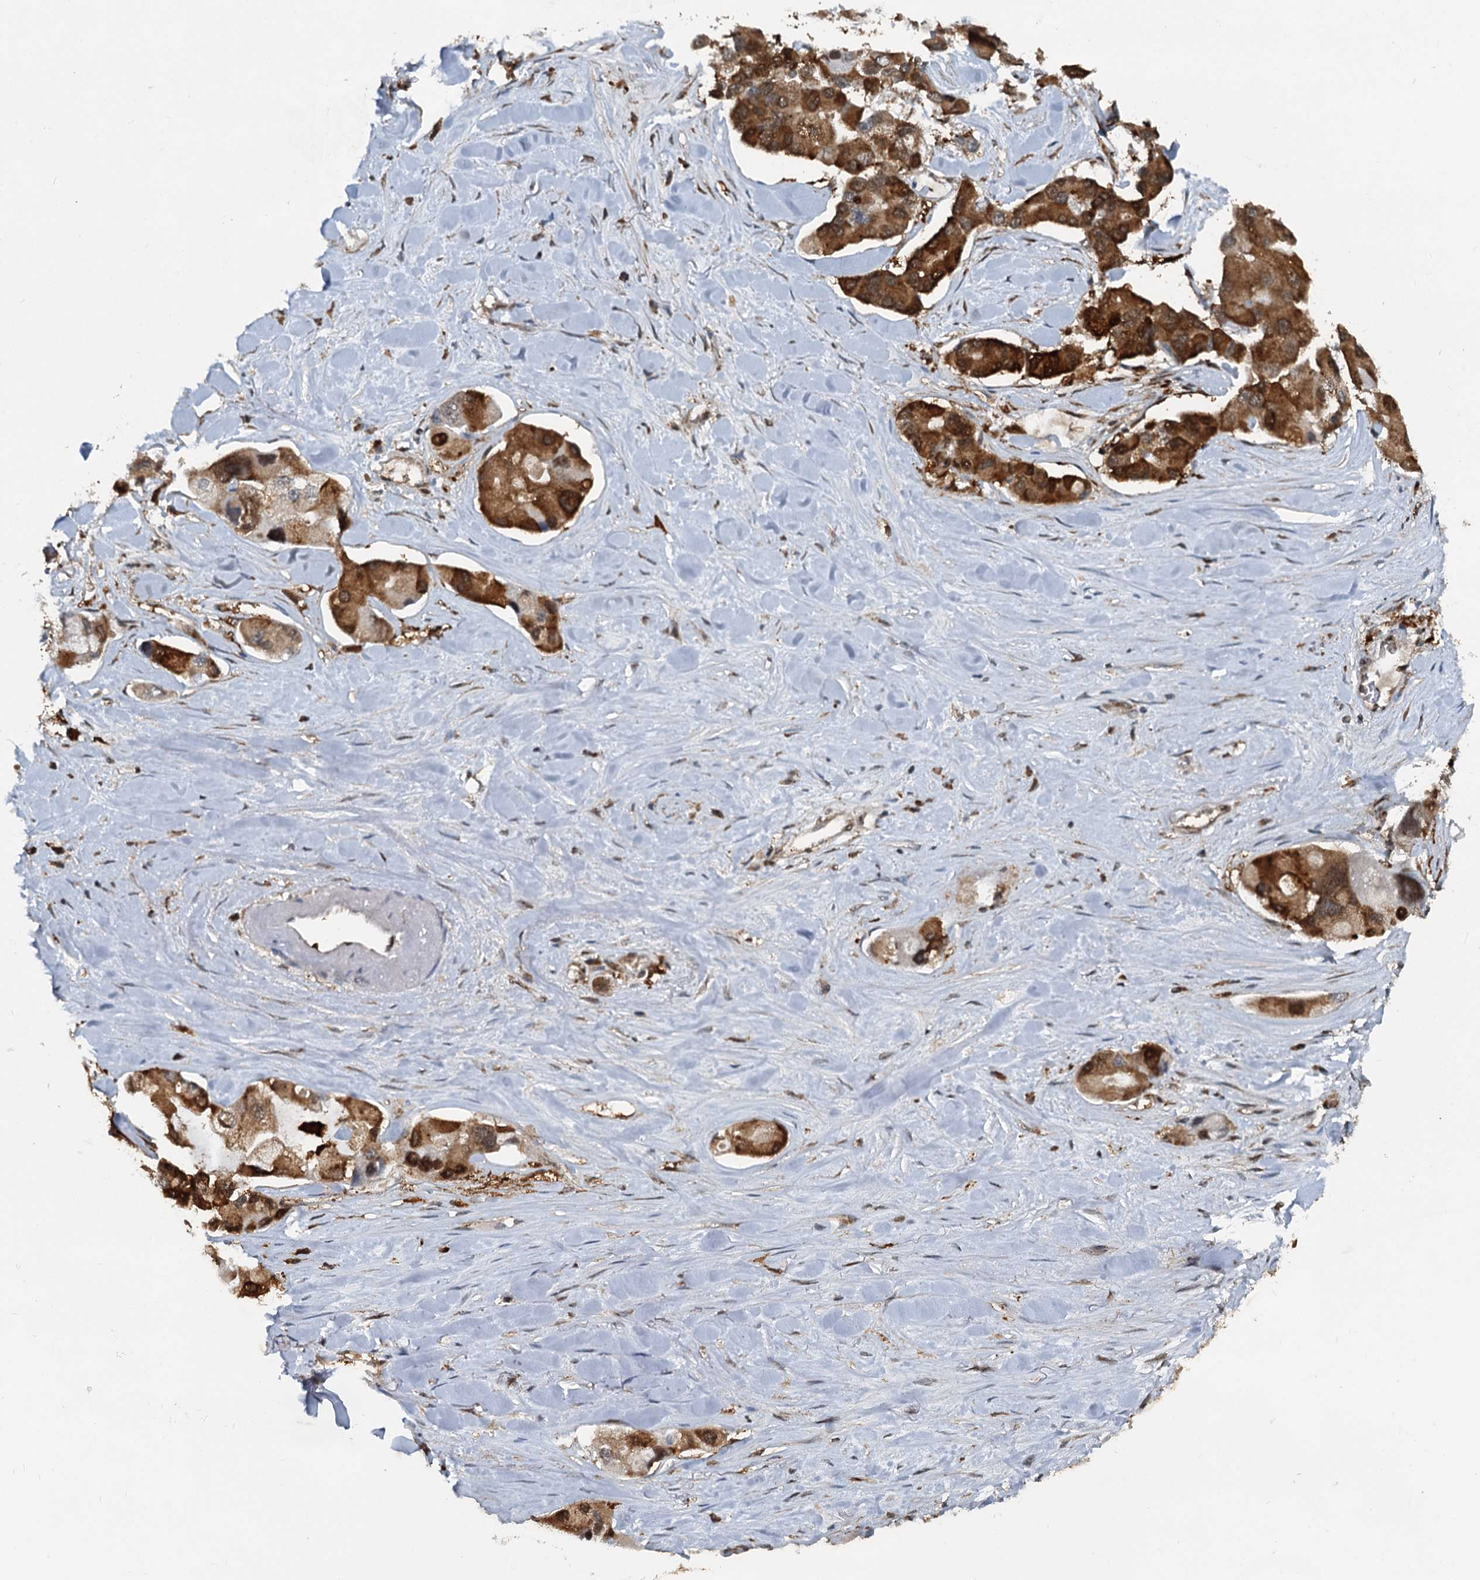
{"staining": {"intensity": "strong", "quantity": "25%-75%", "location": "cytoplasmic/membranous"}, "tissue": "lung cancer", "cell_type": "Tumor cells", "image_type": "cancer", "snomed": [{"axis": "morphology", "description": "Adenocarcinoma, NOS"}, {"axis": "topography", "description": "Lung"}], "caption": "Immunohistochemical staining of lung adenocarcinoma shows high levels of strong cytoplasmic/membranous protein positivity in approximately 25%-75% of tumor cells.", "gene": "GPI", "patient": {"sex": "female", "age": 54}}